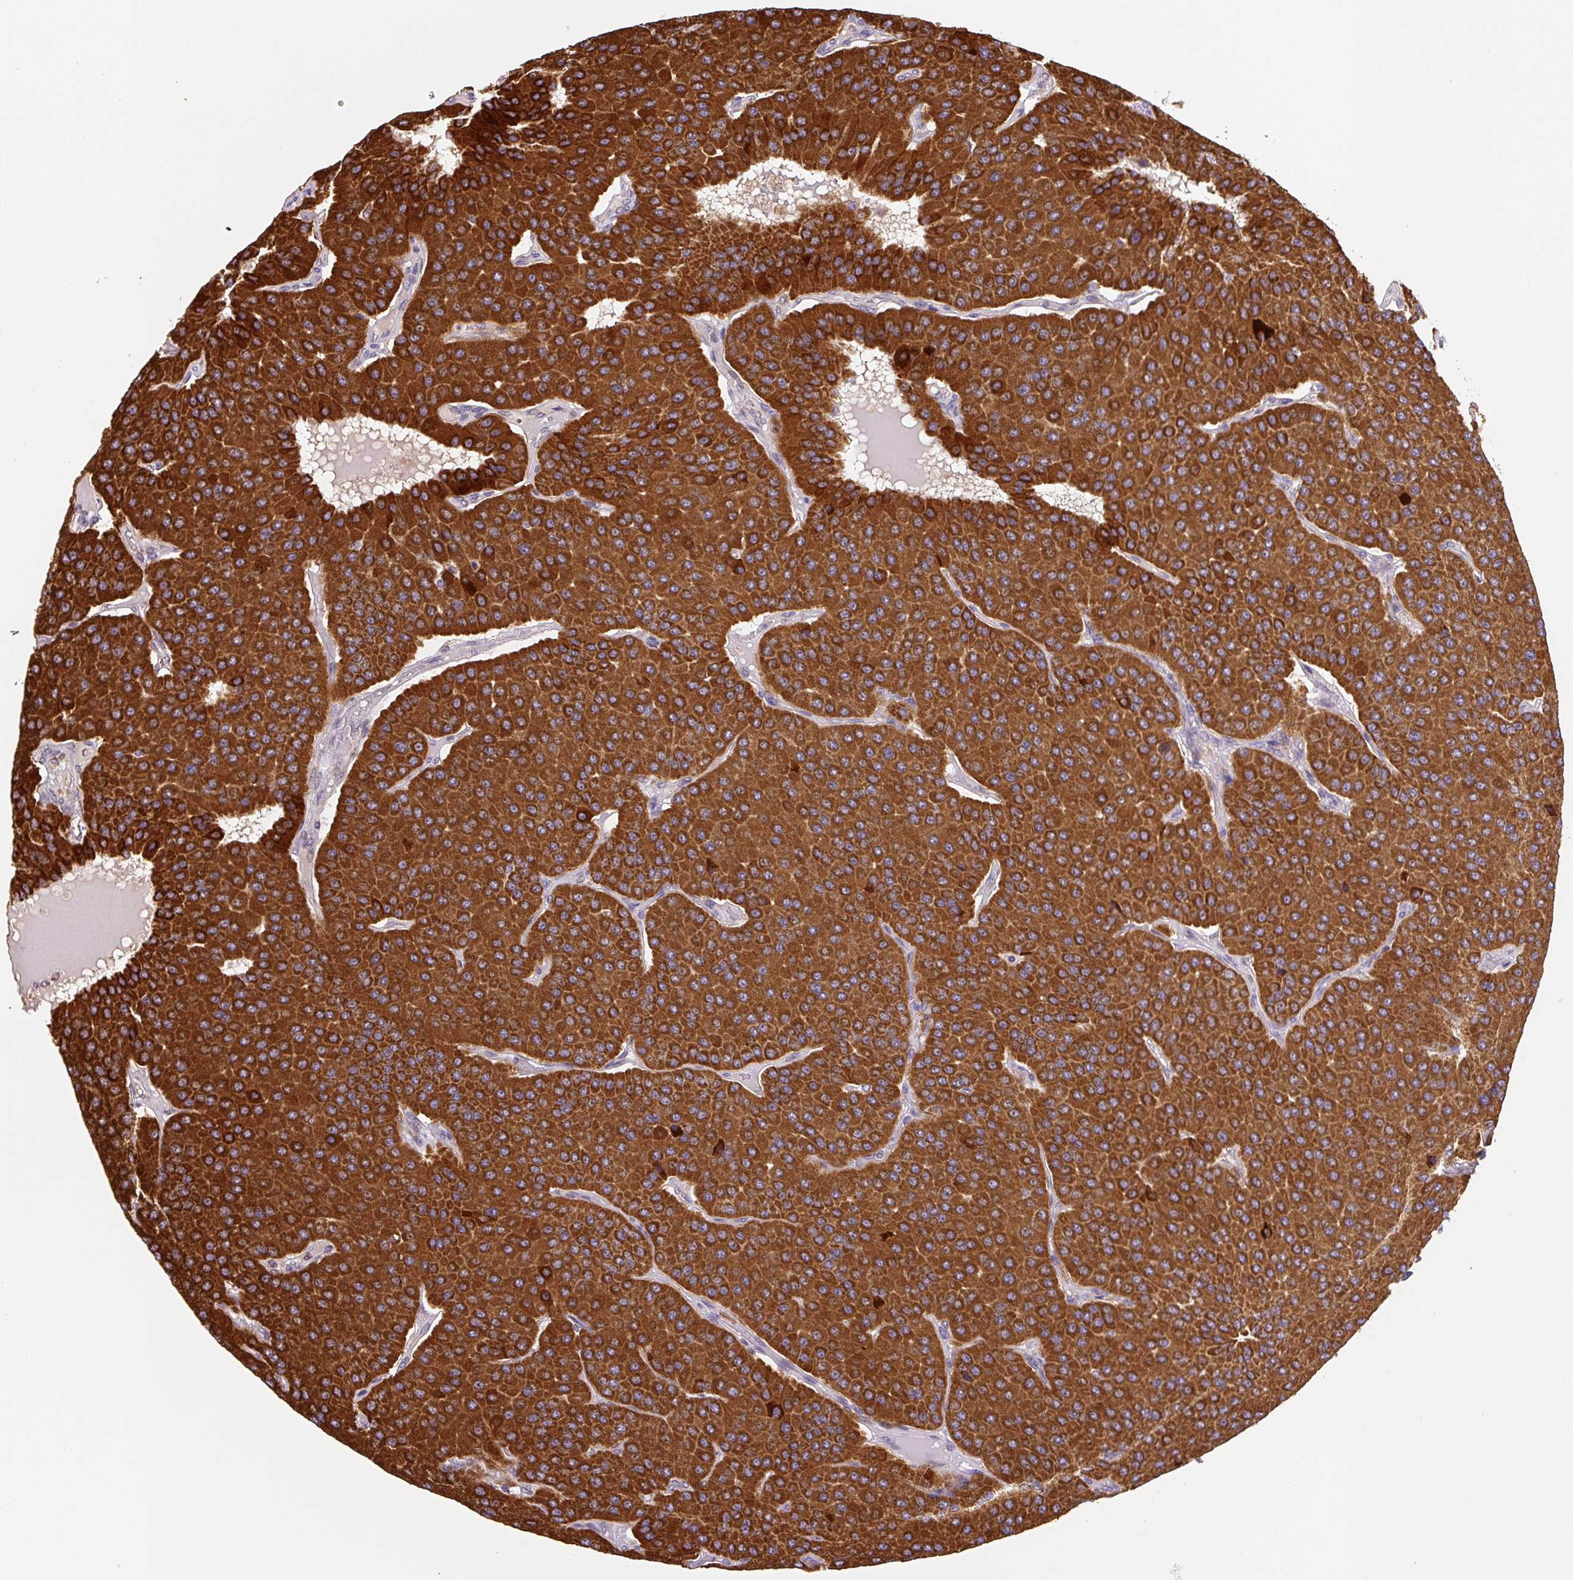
{"staining": {"intensity": "strong", "quantity": ">75%", "location": "cytoplasmic/membranous"}, "tissue": "parathyroid gland", "cell_type": "Glandular cells", "image_type": "normal", "snomed": [{"axis": "morphology", "description": "Normal tissue, NOS"}, {"axis": "morphology", "description": "Adenoma, NOS"}, {"axis": "topography", "description": "Parathyroid gland"}], "caption": "A brown stain shows strong cytoplasmic/membranous staining of a protein in glandular cells of benign human parathyroid gland. (IHC, brightfield microscopy, high magnification).", "gene": "MFSD9", "patient": {"sex": "female", "age": 86}}